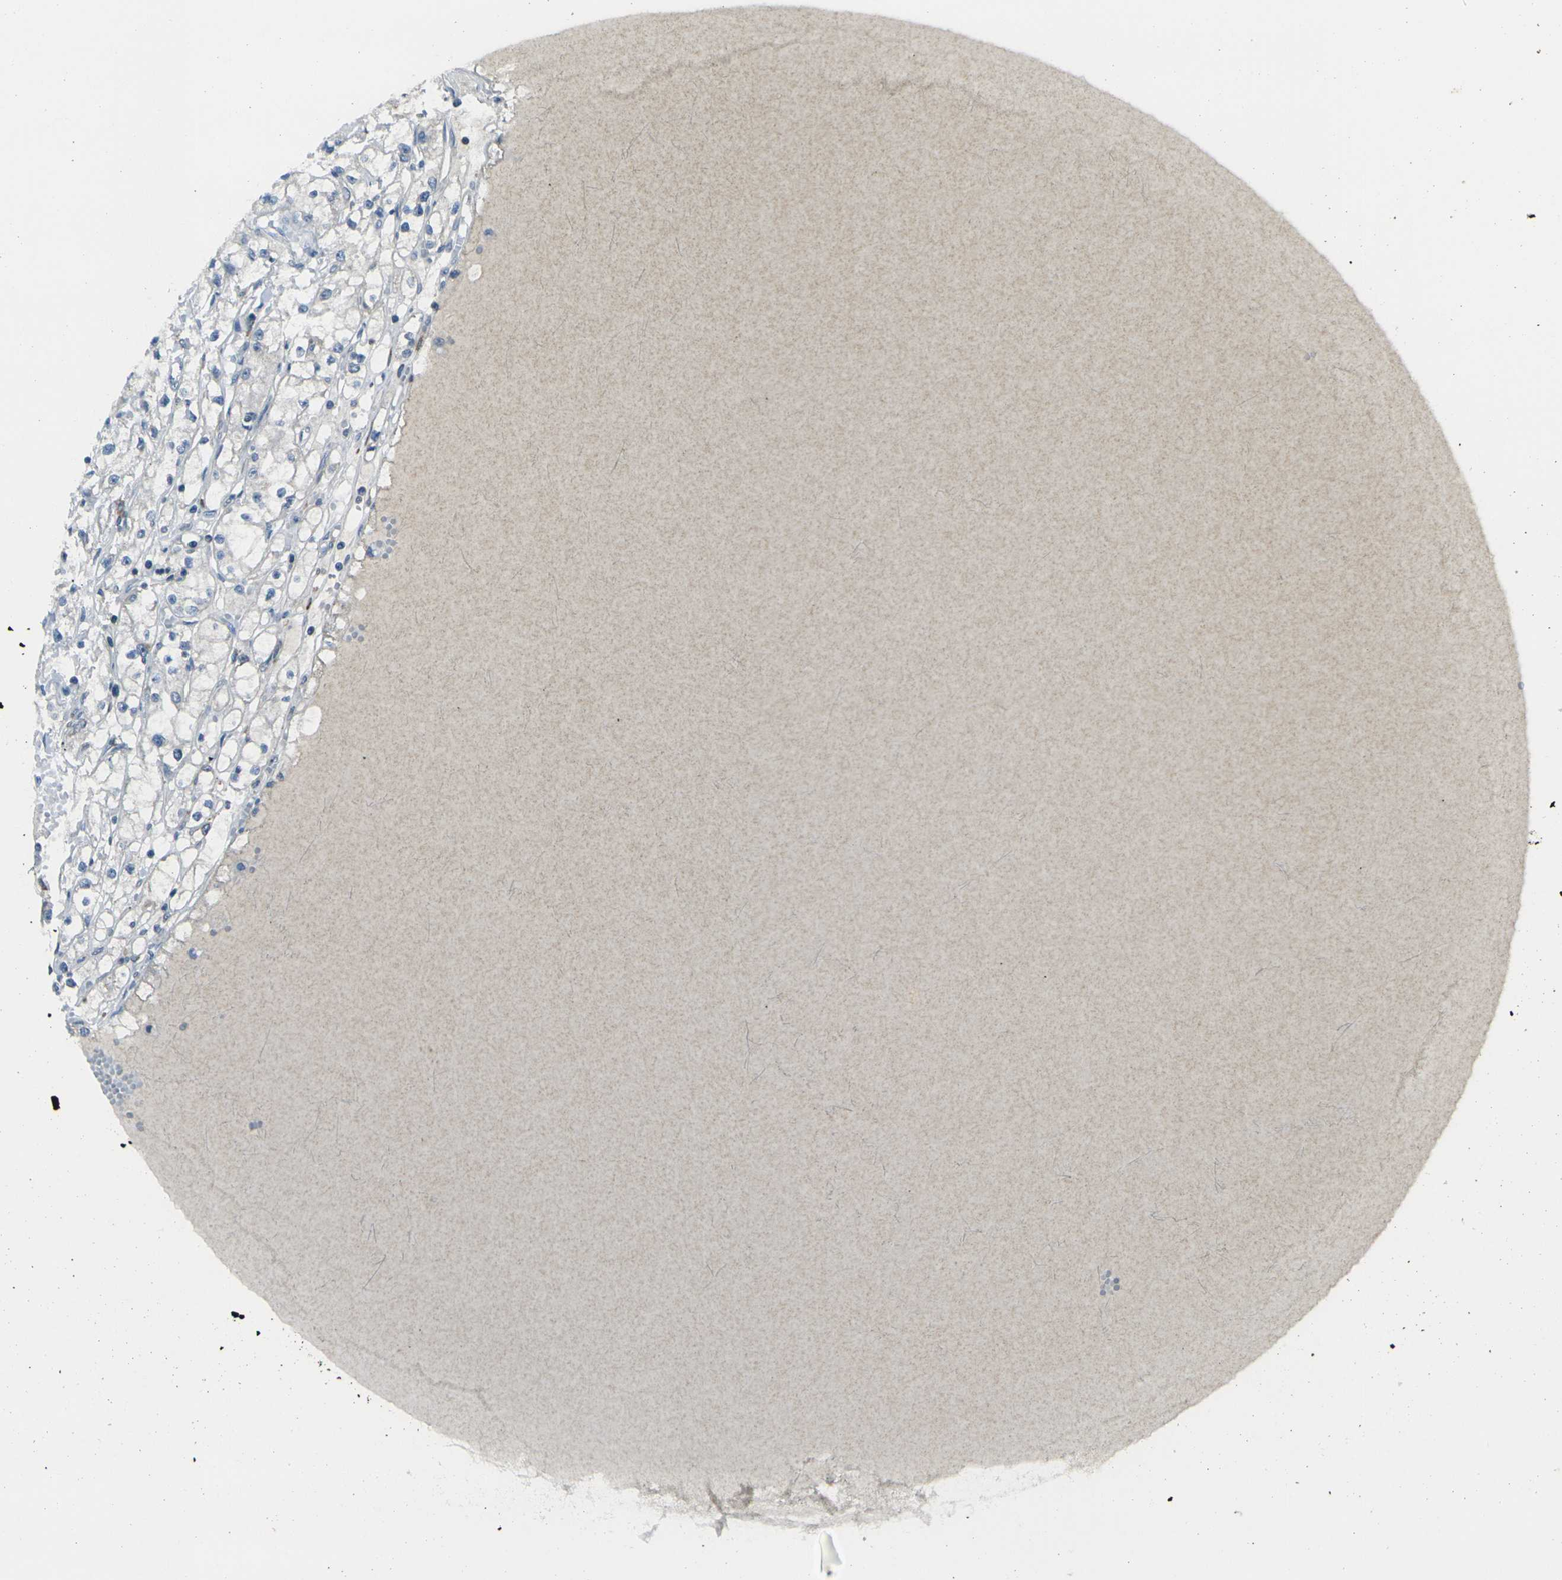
{"staining": {"intensity": "negative", "quantity": "none", "location": "none"}, "tissue": "renal cancer", "cell_type": "Tumor cells", "image_type": "cancer", "snomed": [{"axis": "morphology", "description": "Adenocarcinoma, NOS"}, {"axis": "topography", "description": "Kidney"}], "caption": "An immunohistochemistry (IHC) image of renal cancer is shown. There is no staining in tumor cells of renal cancer.", "gene": "CELSR2", "patient": {"sex": "male", "age": 56}}